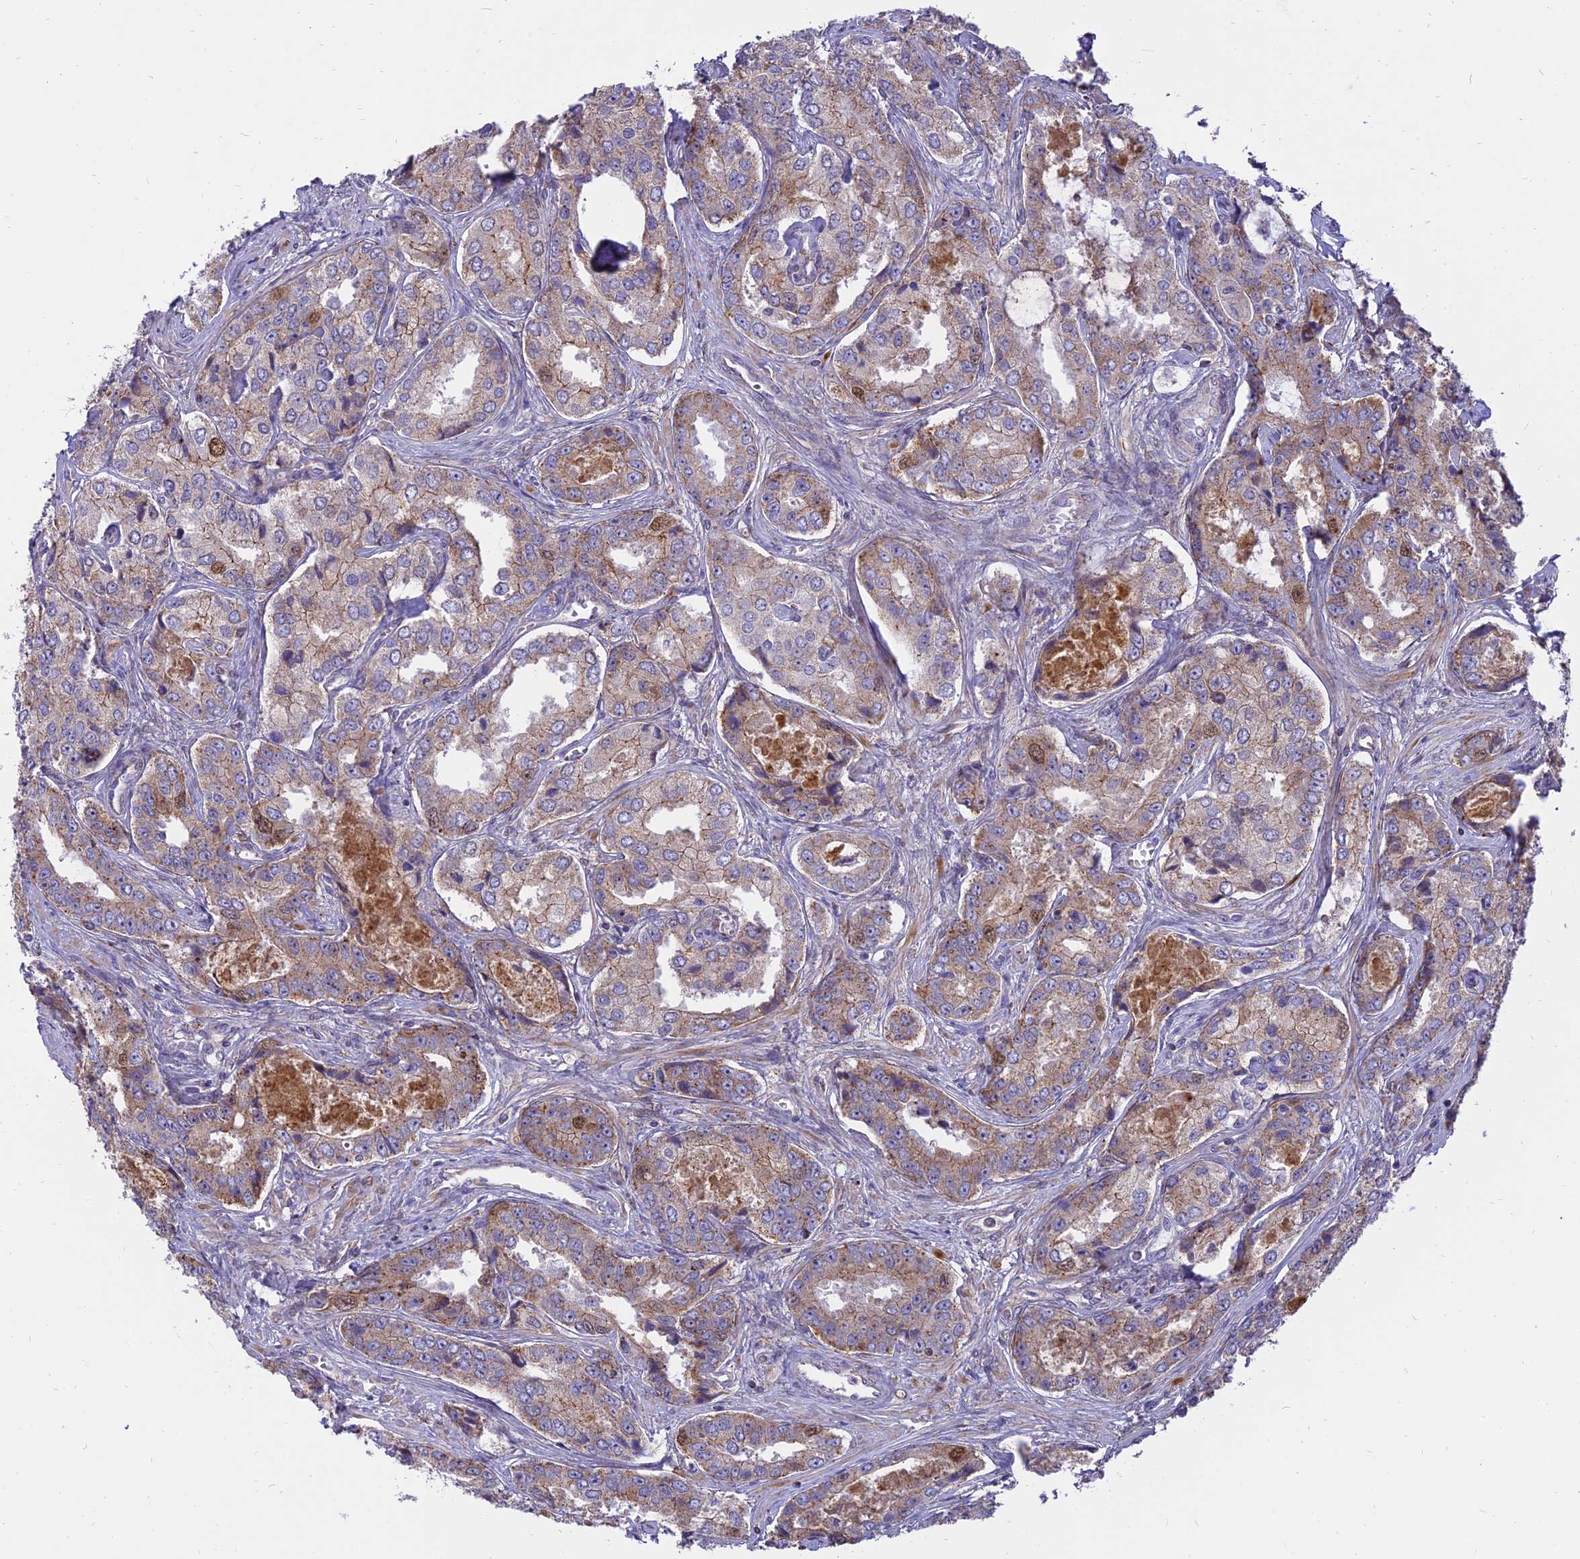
{"staining": {"intensity": "weak", "quantity": "25%-75%", "location": "cytoplasmic/membranous"}, "tissue": "prostate cancer", "cell_type": "Tumor cells", "image_type": "cancer", "snomed": [{"axis": "morphology", "description": "Adenocarcinoma, Low grade"}, {"axis": "topography", "description": "Prostate"}], "caption": "Tumor cells reveal low levels of weak cytoplasmic/membranous expression in about 25%-75% of cells in human prostate cancer. Immunohistochemistry stains the protein of interest in brown and the nuclei are stained blue.", "gene": "CENPV", "patient": {"sex": "male", "age": 68}}